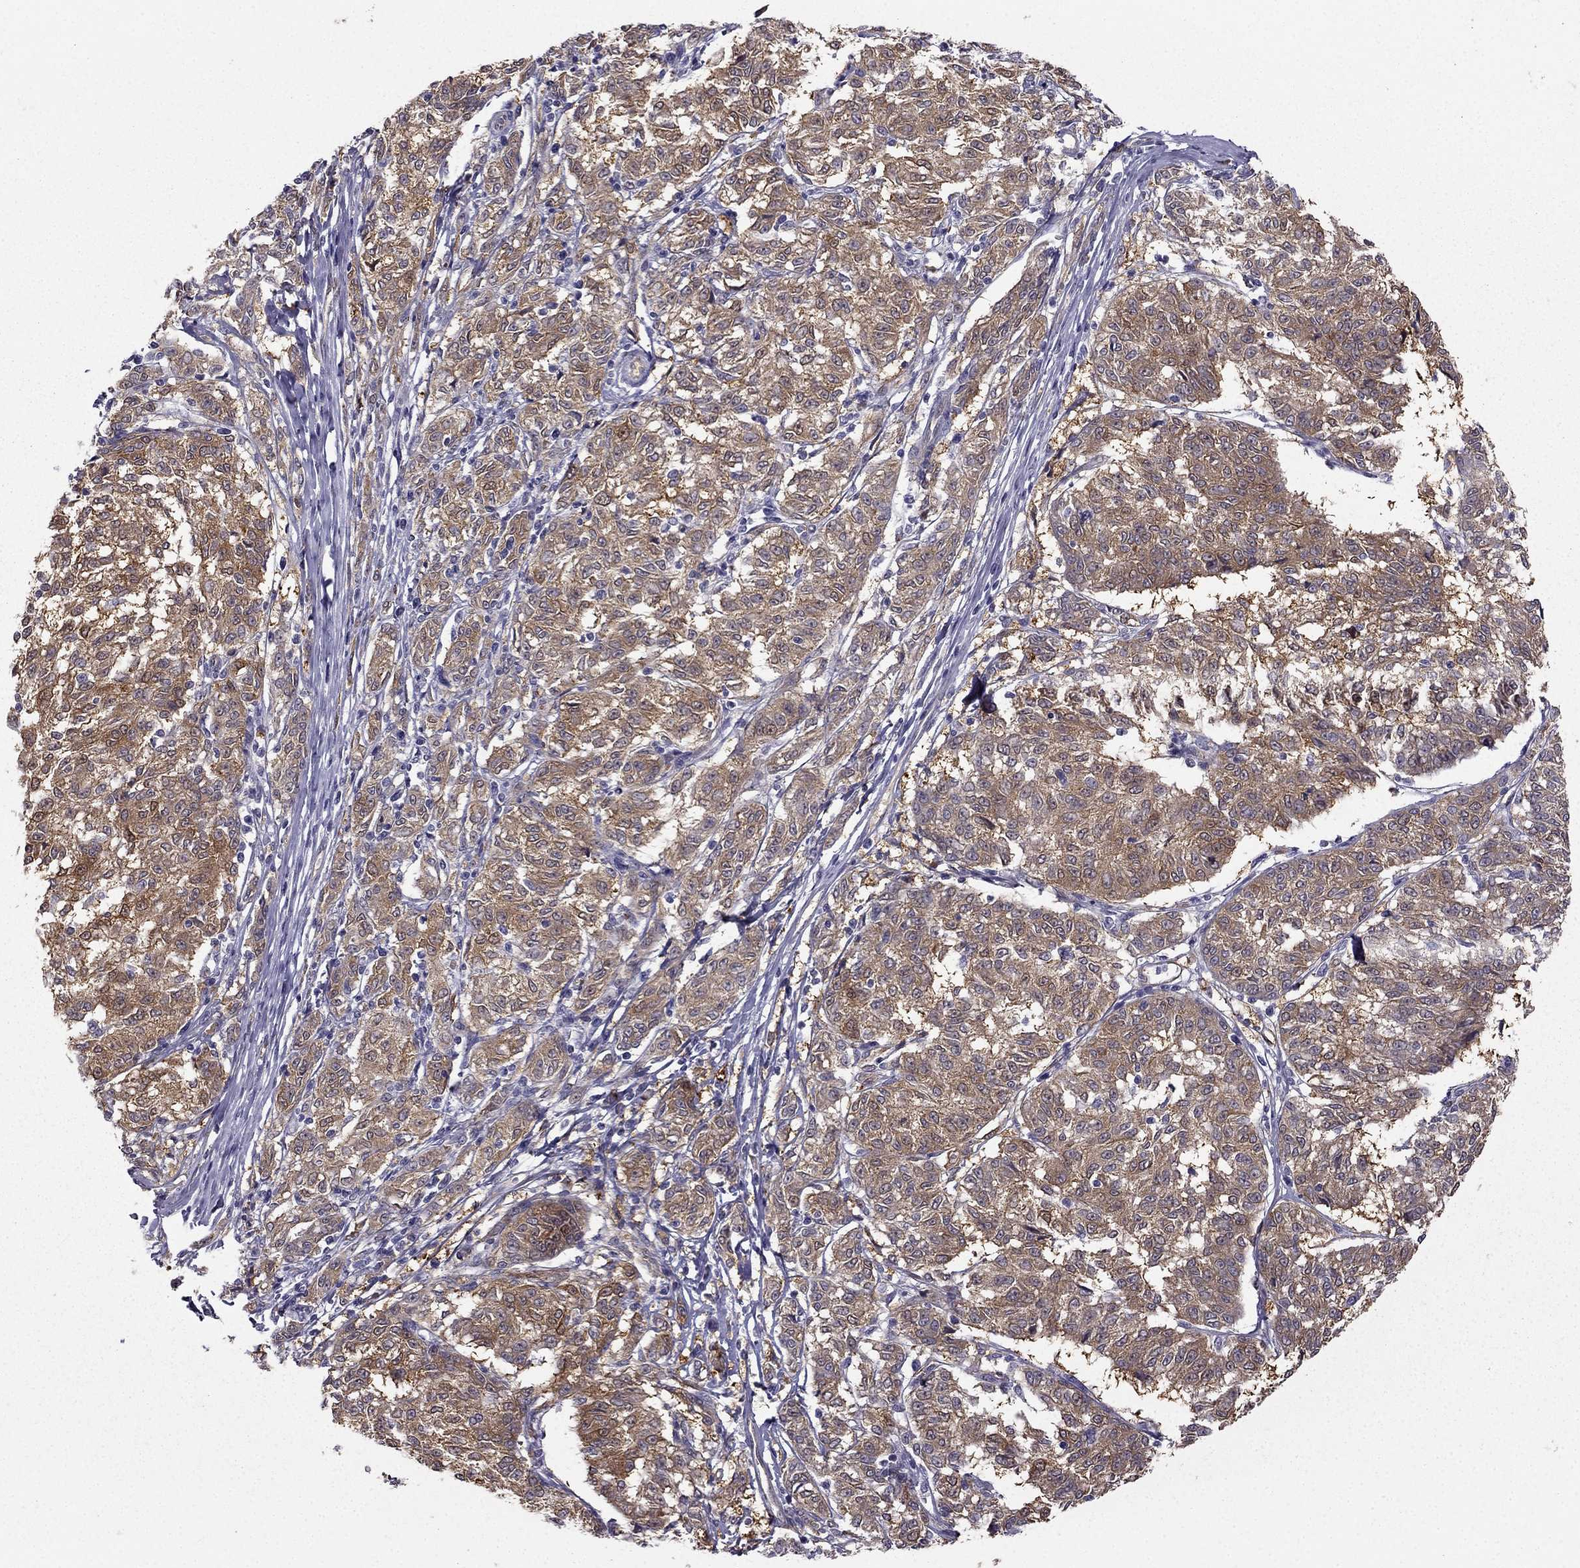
{"staining": {"intensity": "moderate", "quantity": ">75%", "location": "cytoplasmic/membranous"}, "tissue": "melanoma", "cell_type": "Tumor cells", "image_type": "cancer", "snomed": [{"axis": "morphology", "description": "Malignant melanoma, NOS"}, {"axis": "topography", "description": "Skin"}], "caption": "Protein staining reveals moderate cytoplasmic/membranous expression in about >75% of tumor cells in malignant melanoma.", "gene": "NQO1", "patient": {"sex": "female", "age": 72}}